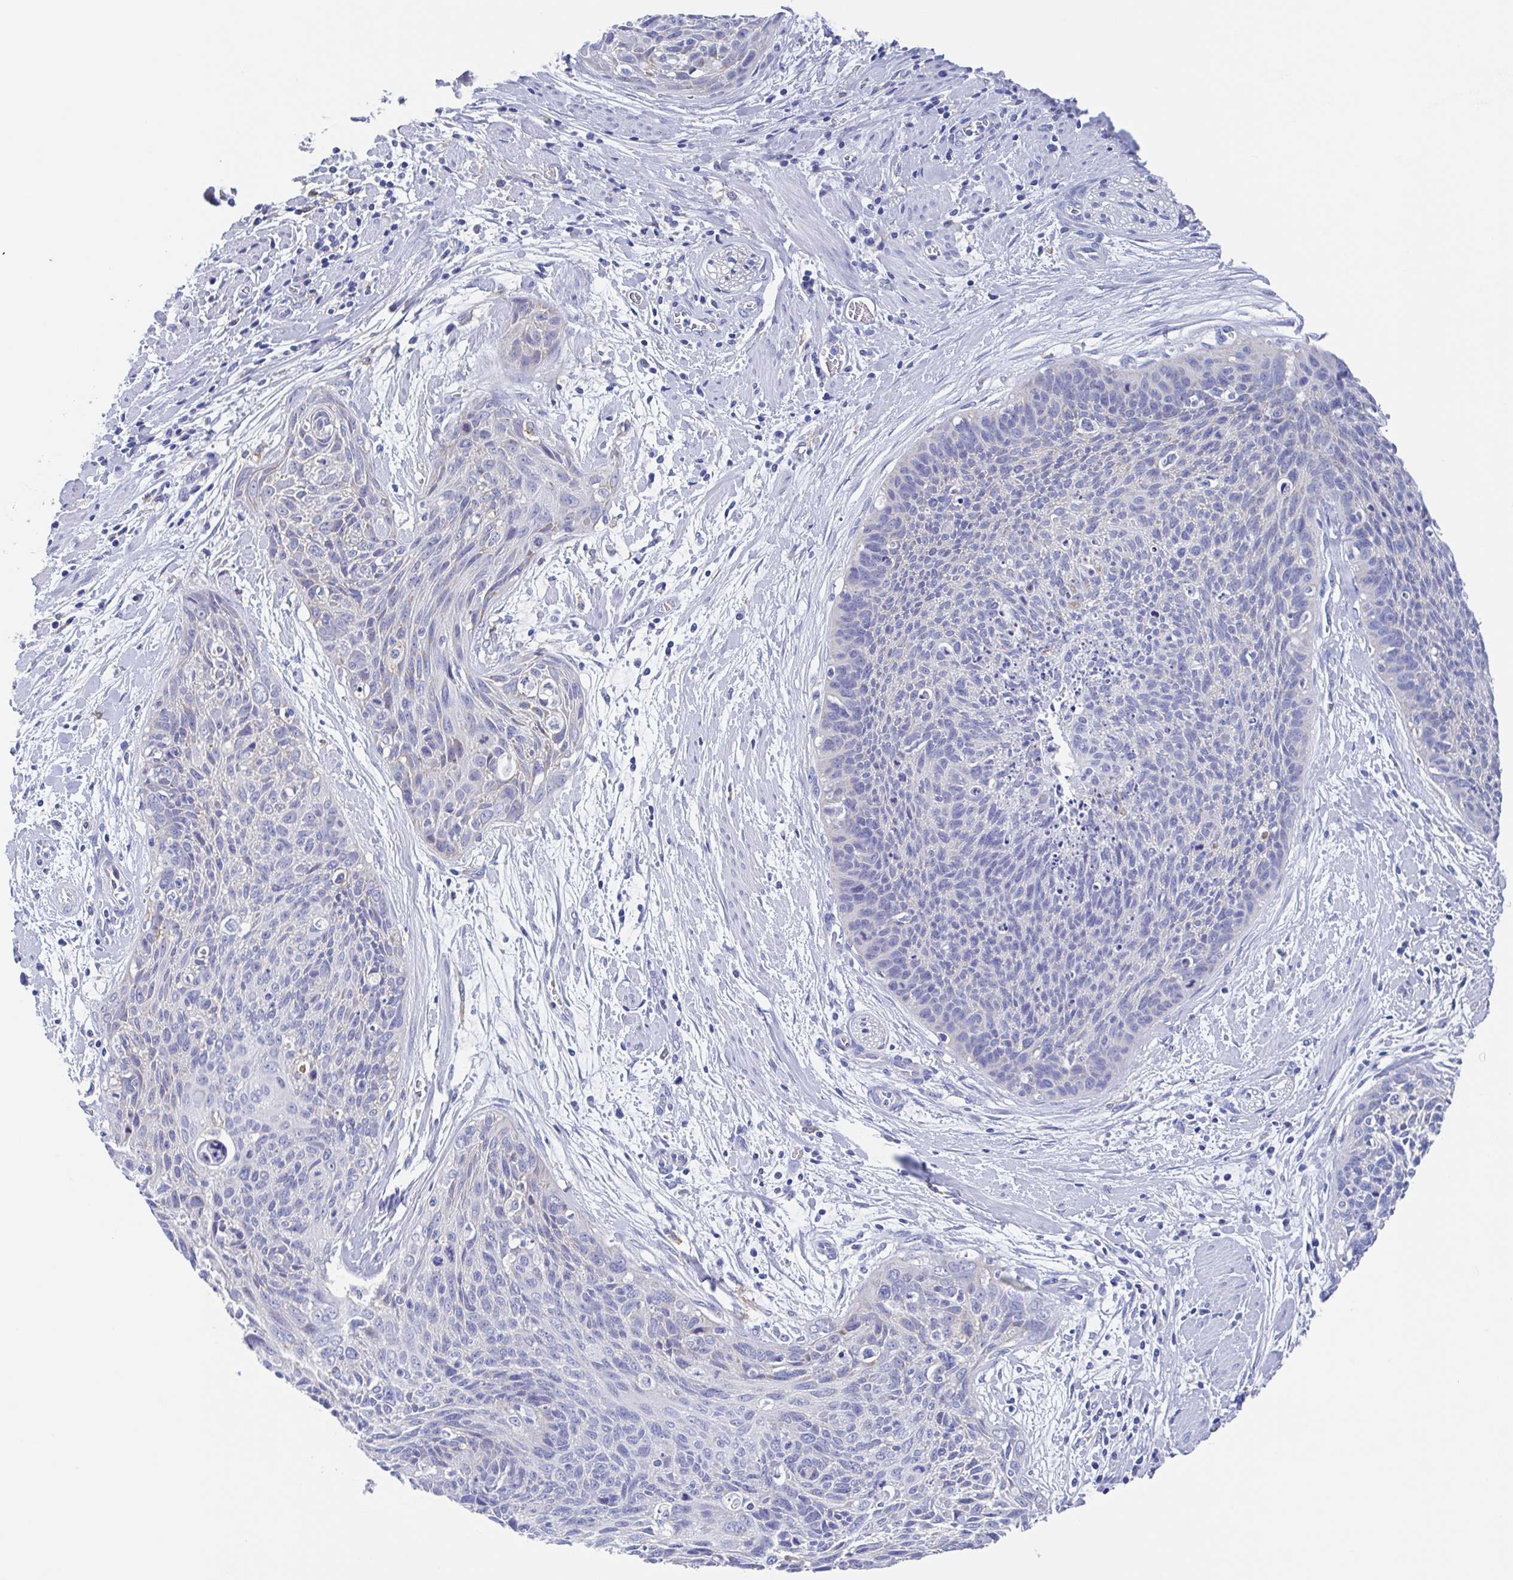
{"staining": {"intensity": "negative", "quantity": "none", "location": "none"}, "tissue": "cervical cancer", "cell_type": "Tumor cells", "image_type": "cancer", "snomed": [{"axis": "morphology", "description": "Squamous cell carcinoma, NOS"}, {"axis": "topography", "description": "Cervix"}], "caption": "IHC of squamous cell carcinoma (cervical) shows no positivity in tumor cells.", "gene": "FCGR3A", "patient": {"sex": "female", "age": 55}}